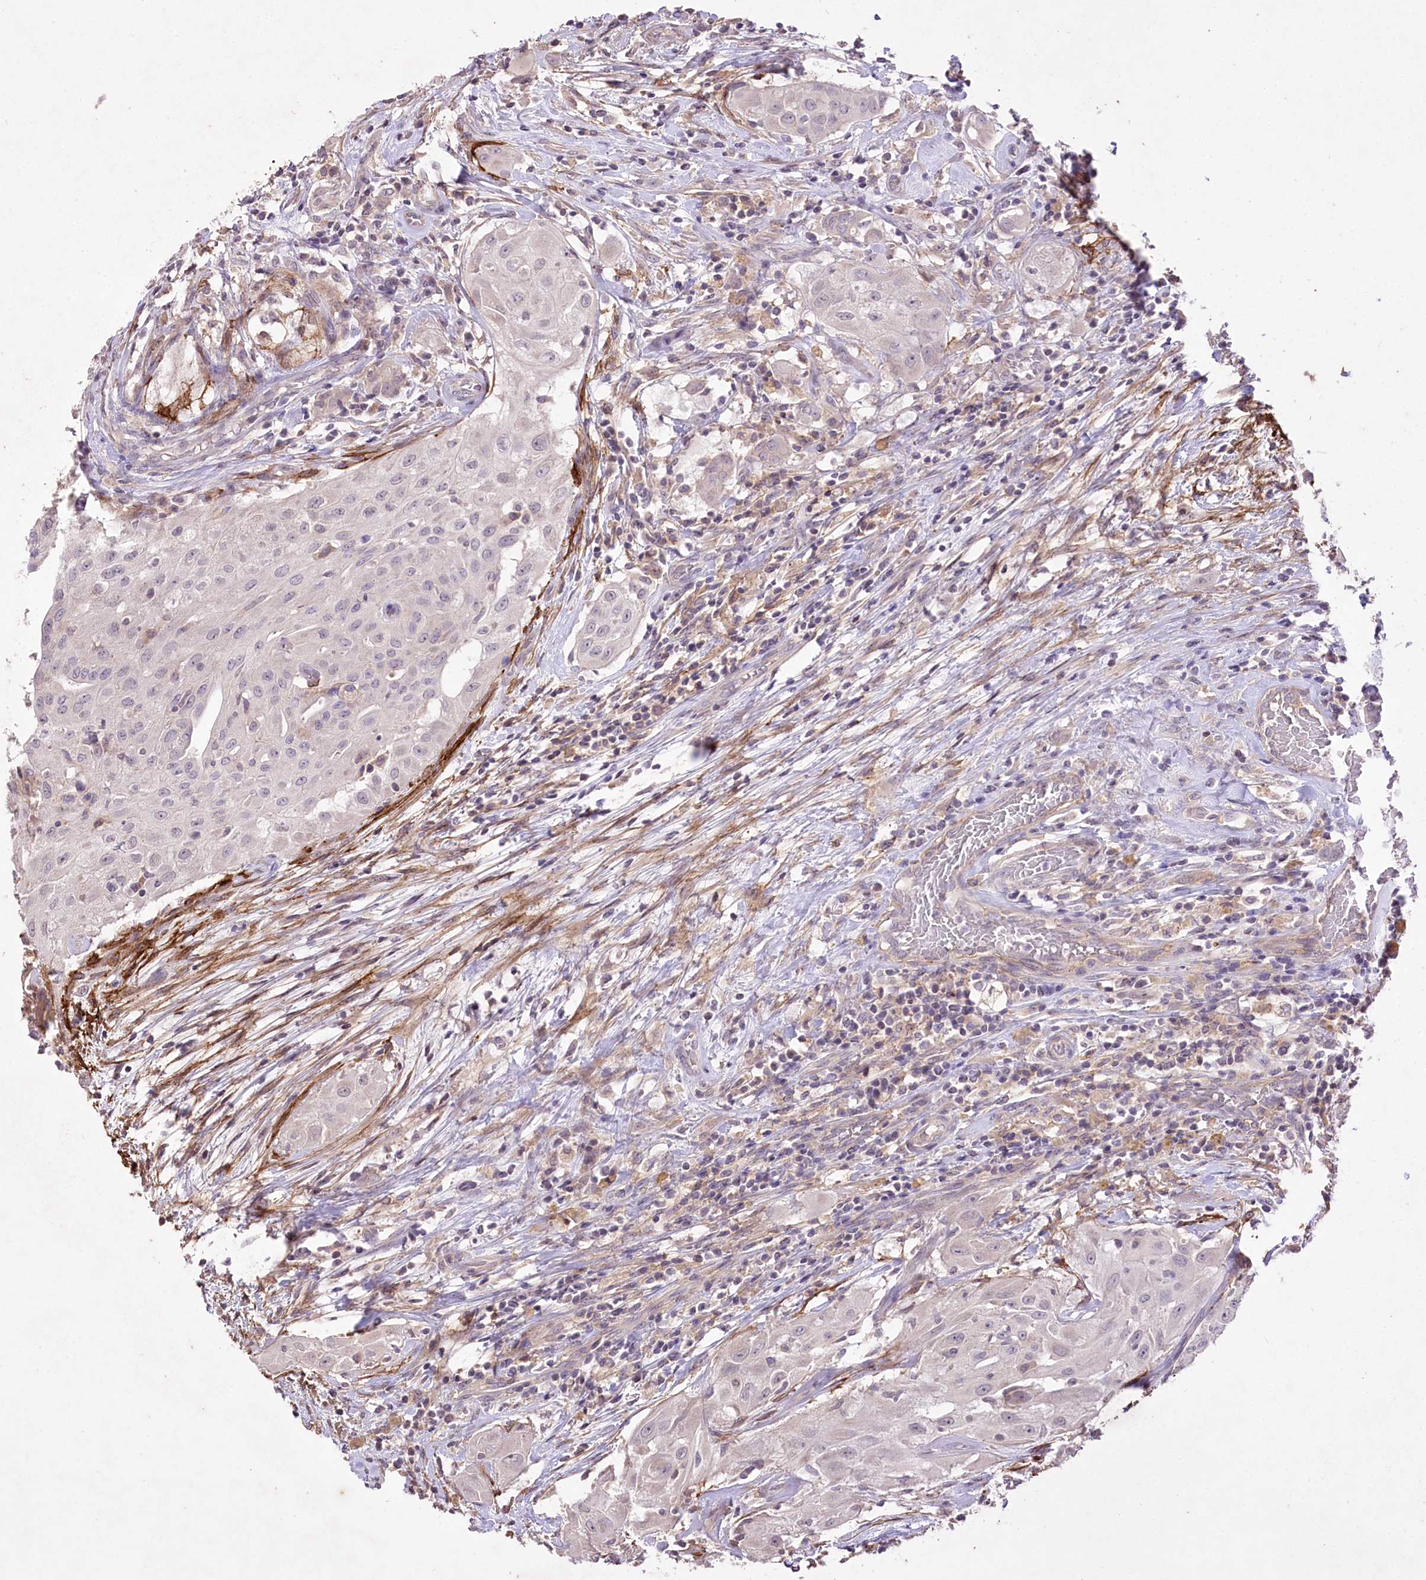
{"staining": {"intensity": "moderate", "quantity": "<25%", "location": "cytoplasmic/membranous"}, "tissue": "thyroid cancer", "cell_type": "Tumor cells", "image_type": "cancer", "snomed": [{"axis": "morphology", "description": "Papillary adenocarcinoma, NOS"}, {"axis": "topography", "description": "Thyroid gland"}], "caption": "Papillary adenocarcinoma (thyroid) tissue demonstrates moderate cytoplasmic/membranous staining in about <25% of tumor cells, visualized by immunohistochemistry.", "gene": "ENPP1", "patient": {"sex": "female", "age": 59}}